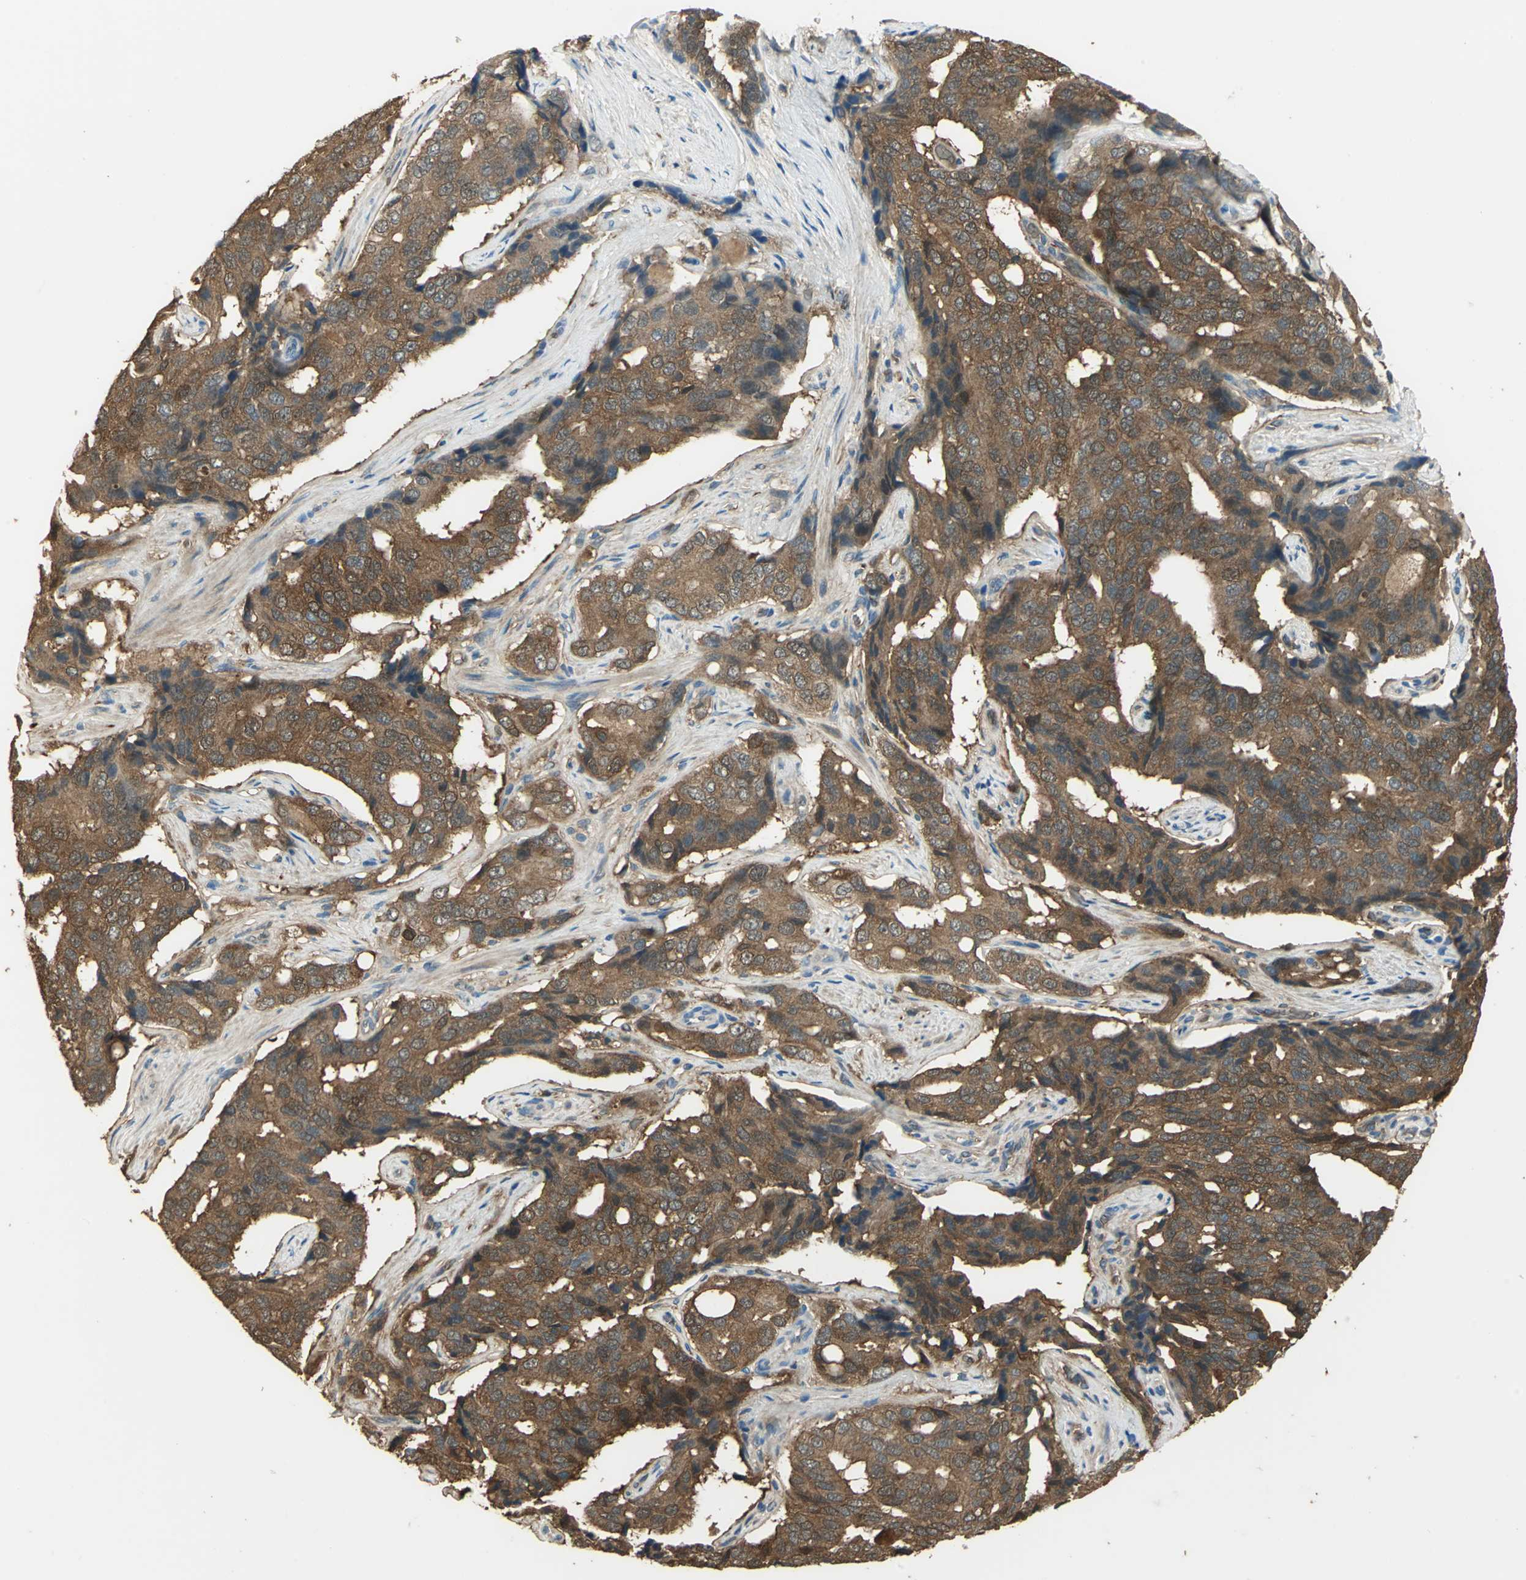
{"staining": {"intensity": "strong", "quantity": ">75%", "location": "cytoplasmic/membranous,nuclear"}, "tissue": "prostate cancer", "cell_type": "Tumor cells", "image_type": "cancer", "snomed": [{"axis": "morphology", "description": "Adenocarcinoma, High grade"}, {"axis": "topography", "description": "Prostate"}], "caption": "The photomicrograph reveals a brown stain indicating the presence of a protein in the cytoplasmic/membranous and nuclear of tumor cells in prostate high-grade adenocarcinoma.", "gene": "DDAH1", "patient": {"sex": "male", "age": 58}}